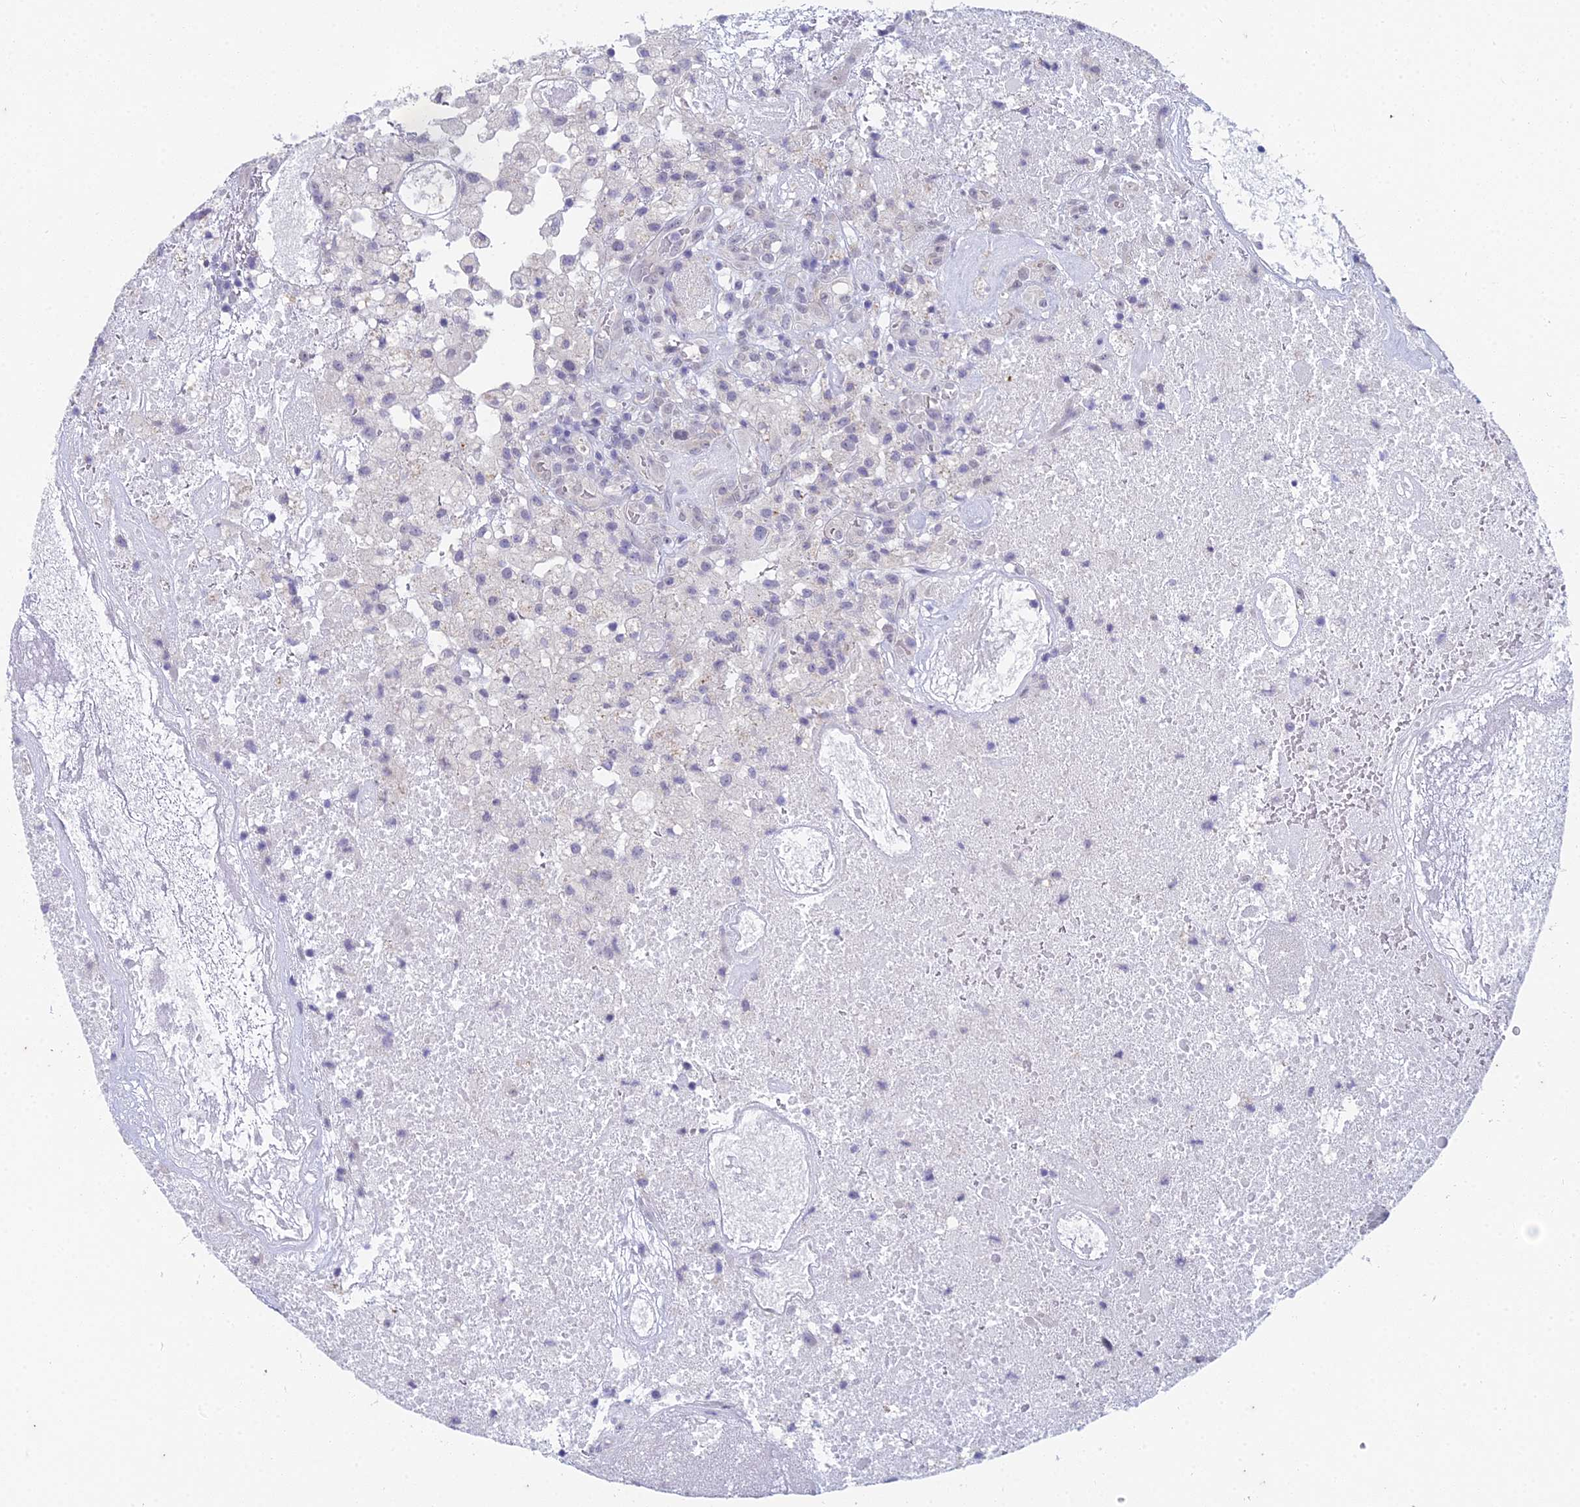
{"staining": {"intensity": "negative", "quantity": "none", "location": "none"}, "tissue": "glioma", "cell_type": "Tumor cells", "image_type": "cancer", "snomed": [{"axis": "morphology", "description": "Glioma, malignant, High grade"}, {"axis": "topography", "description": "Brain"}], "caption": "Human glioma stained for a protein using immunohistochemistry shows no expression in tumor cells.", "gene": "EEF2KMT", "patient": {"sex": "male", "age": 76}}